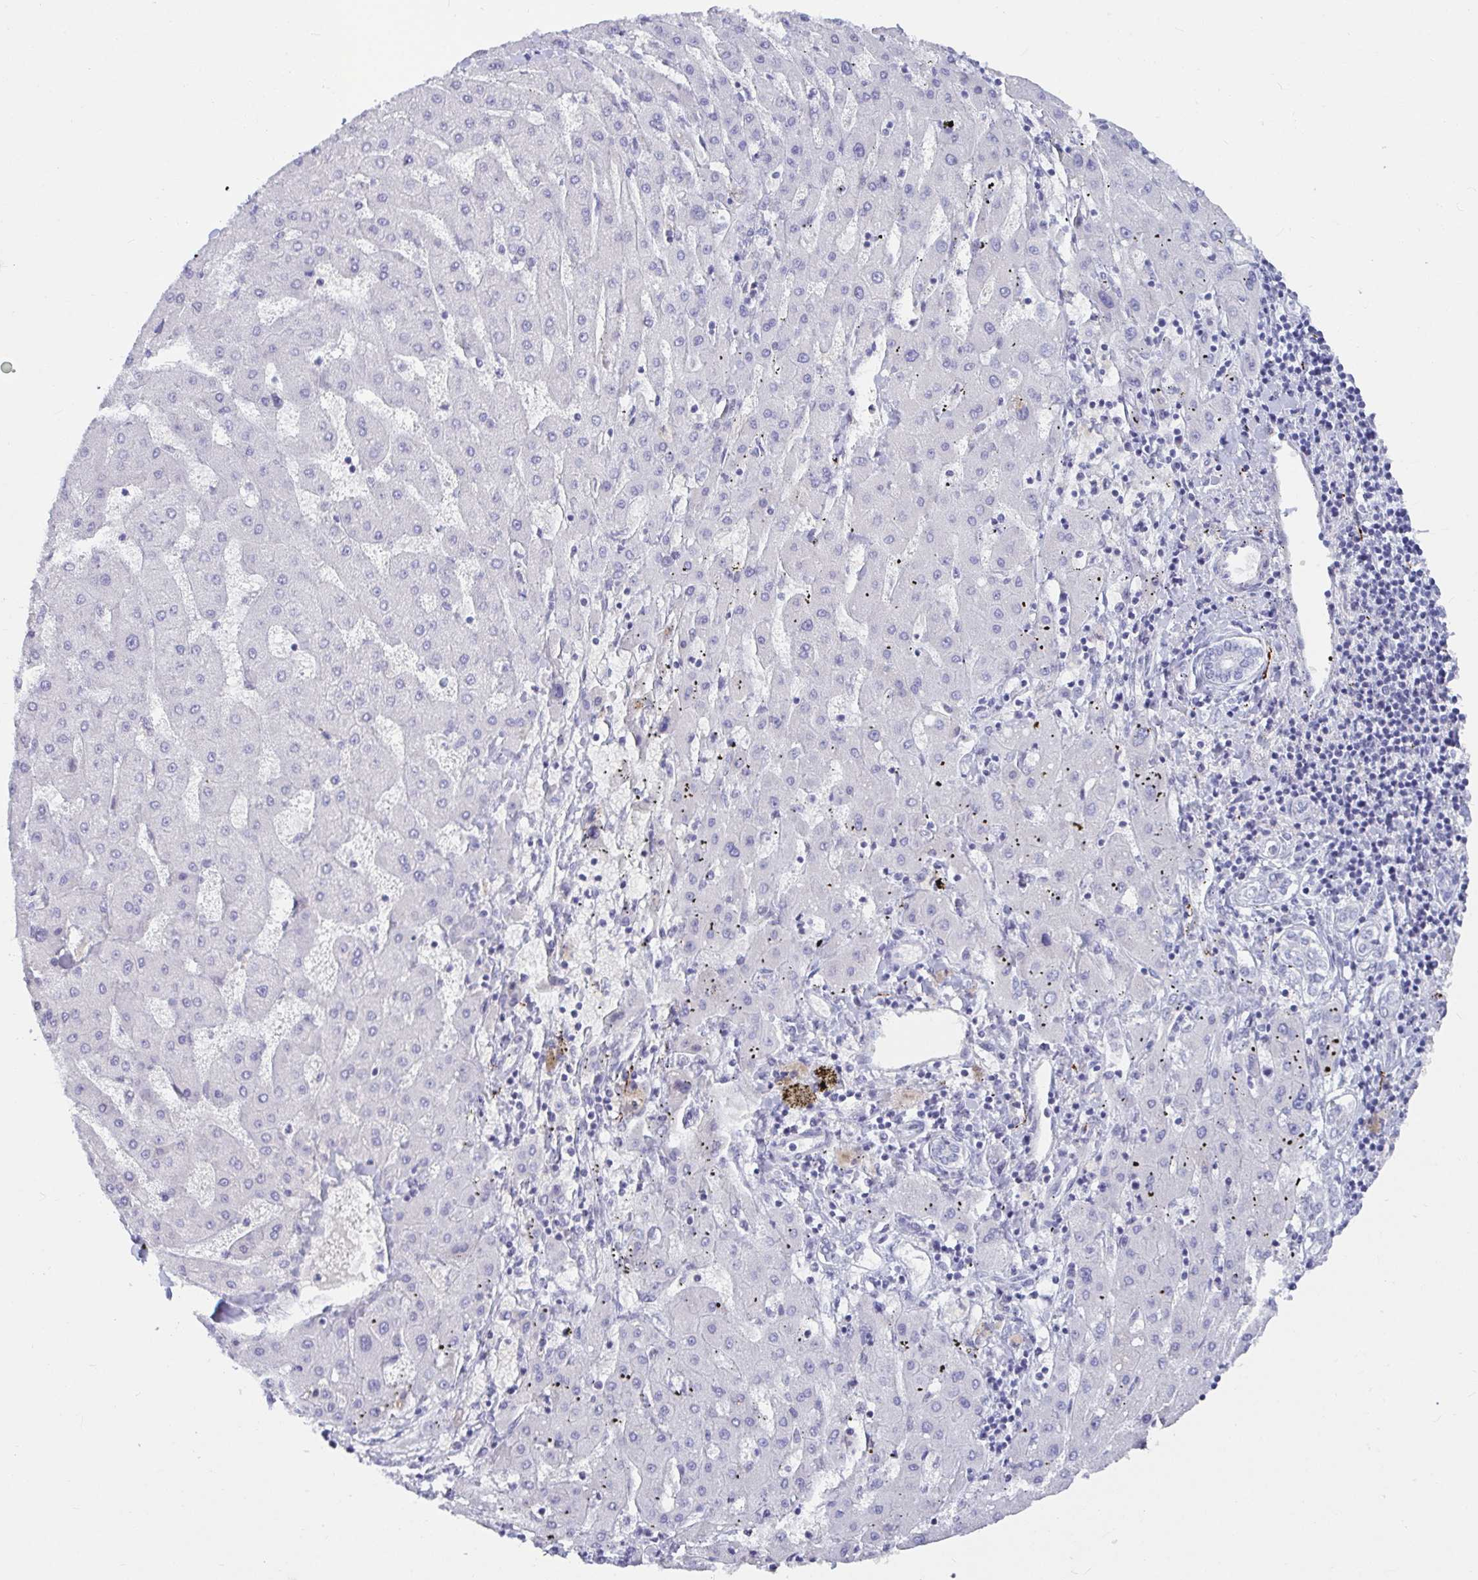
{"staining": {"intensity": "negative", "quantity": "none", "location": "none"}, "tissue": "liver cancer", "cell_type": "Tumor cells", "image_type": "cancer", "snomed": [{"axis": "morphology", "description": "Carcinoma, Hepatocellular, NOS"}, {"axis": "topography", "description": "Liver"}], "caption": "Tumor cells show no significant protein positivity in hepatocellular carcinoma (liver).", "gene": "NPY", "patient": {"sex": "male", "age": 72}}